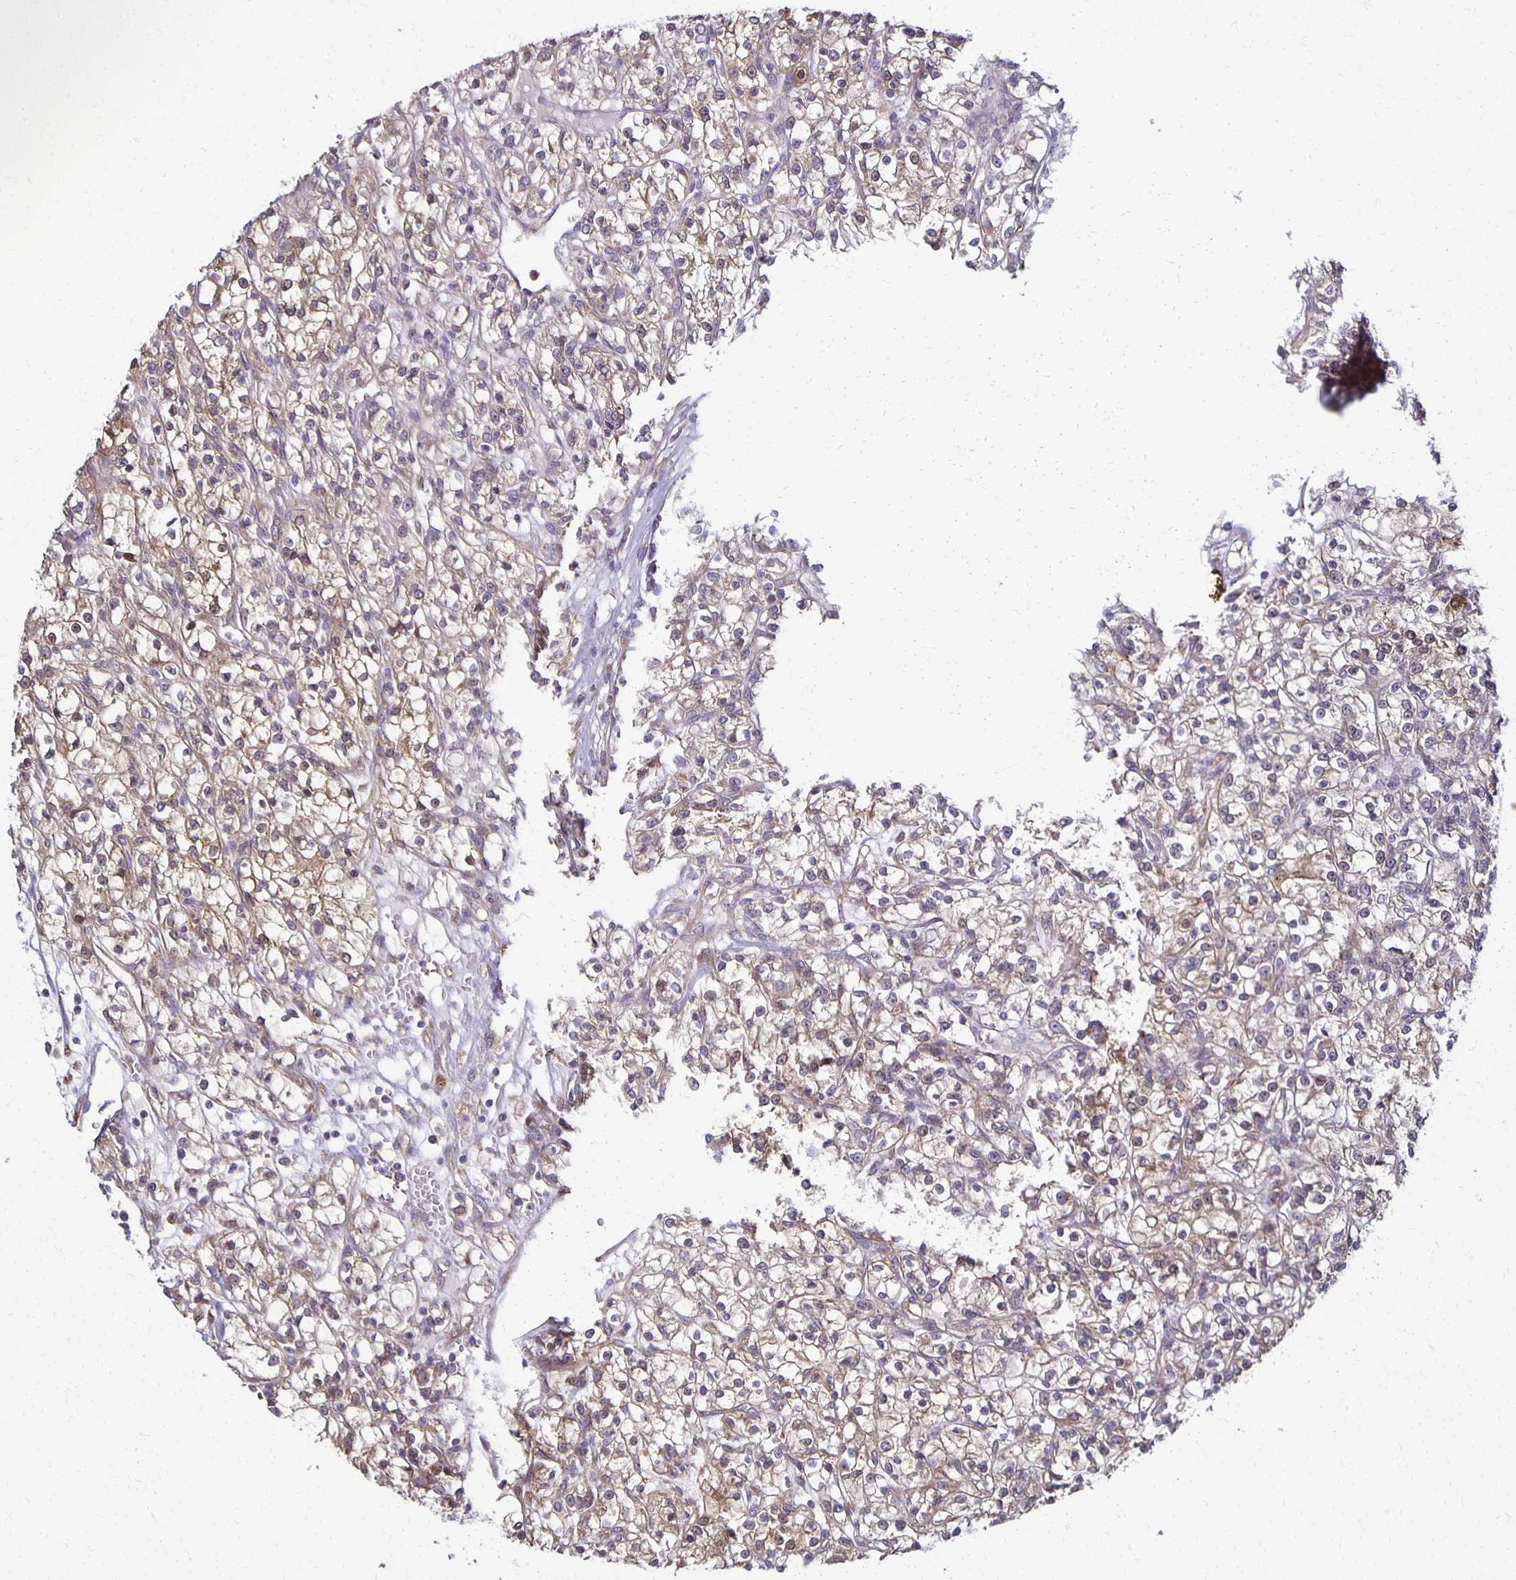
{"staining": {"intensity": "weak", "quantity": ">75%", "location": "cytoplasmic/membranous"}, "tissue": "renal cancer", "cell_type": "Tumor cells", "image_type": "cancer", "snomed": [{"axis": "morphology", "description": "Adenocarcinoma, NOS"}, {"axis": "topography", "description": "Kidney"}], "caption": "High-power microscopy captured an immunohistochemistry micrograph of renal adenocarcinoma, revealing weak cytoplasmic/membranous positivity in approximately >75% of tumor cells.", "gene": "GPX4", "patient": {"sex": "female", "age": 59}}